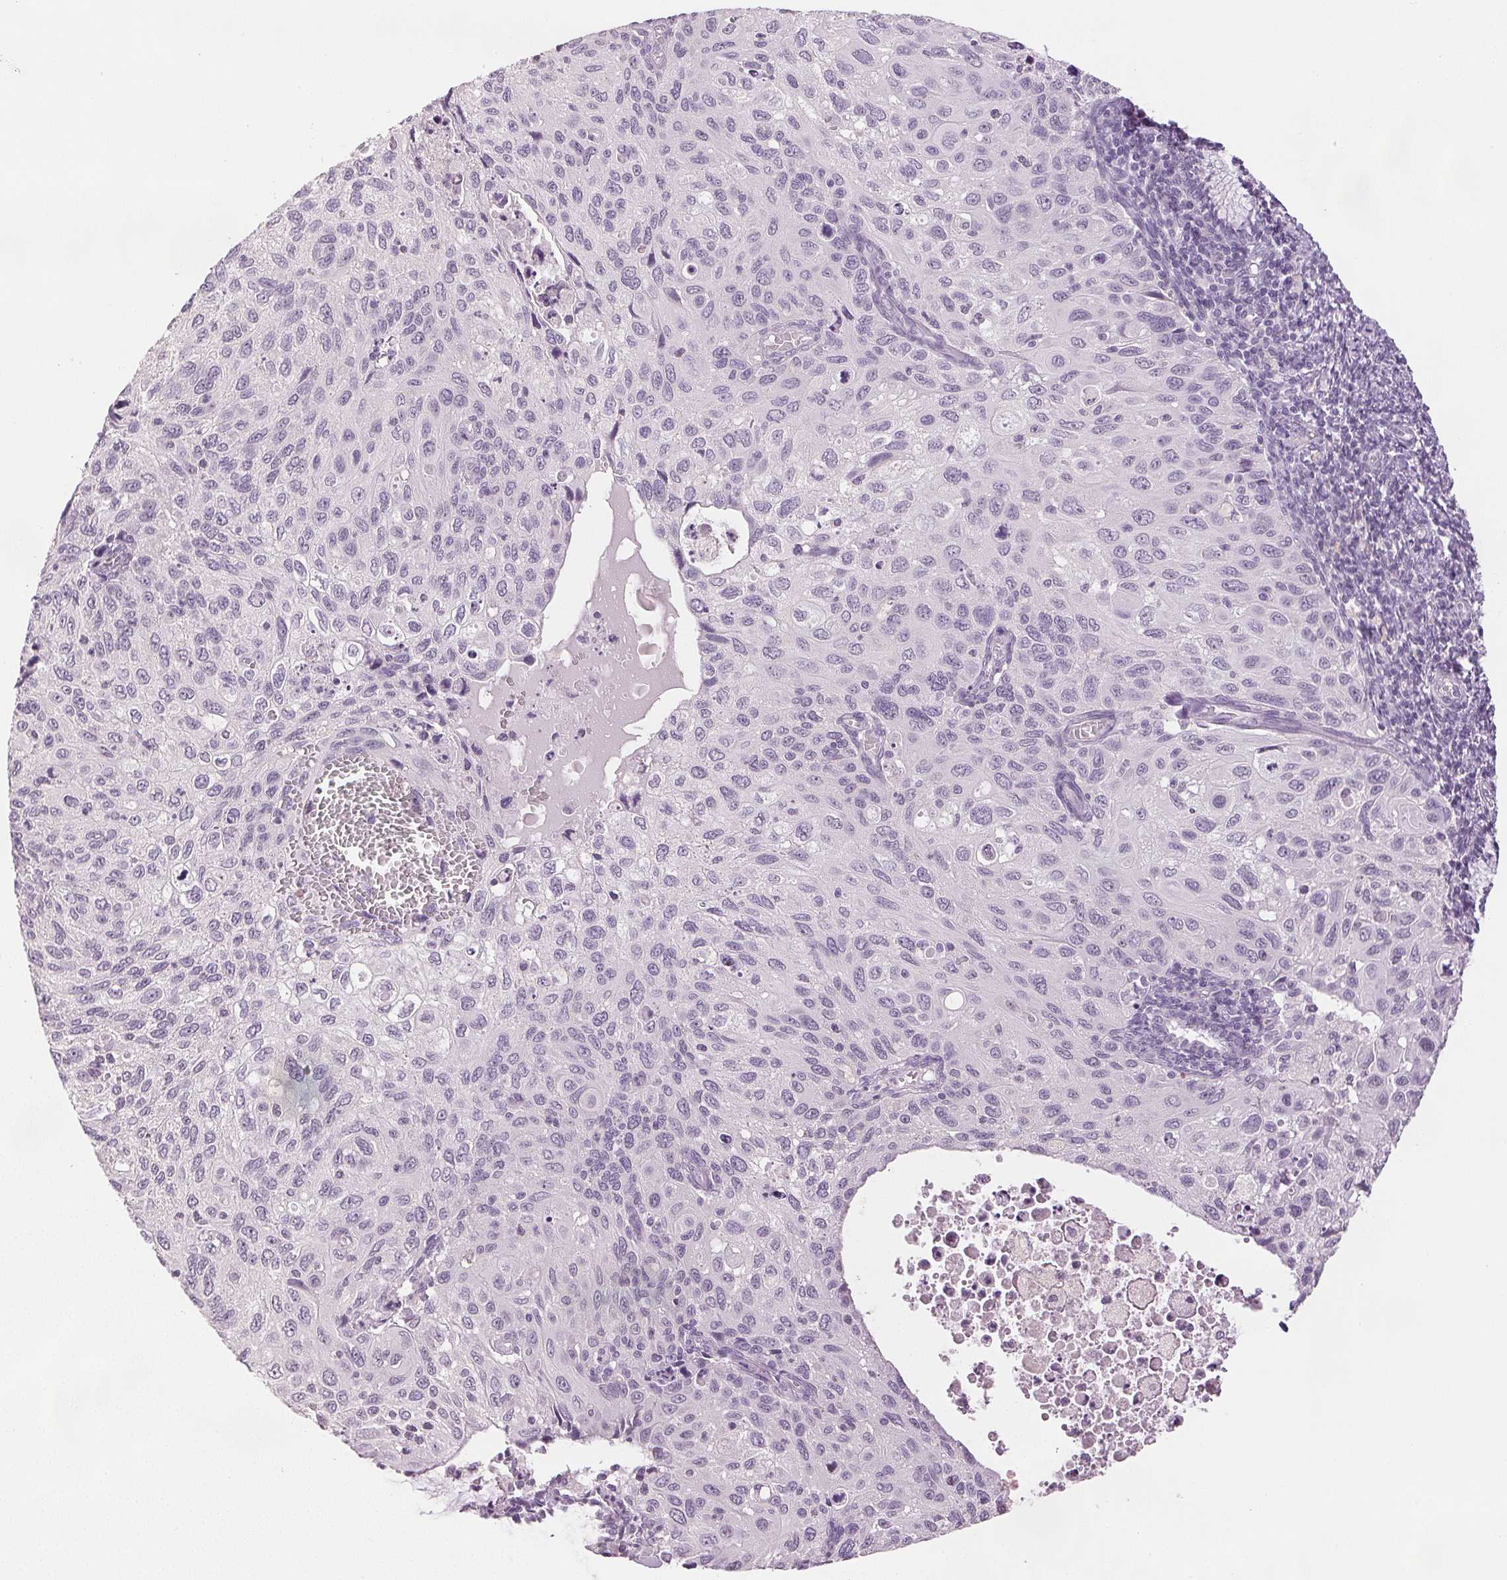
{"staining": {"intensity": "negative", "quantity": "none", "location": "none"}, "tissue": "cervical cancer", "cell_type": "Tumor cells", "image_type": "cancer", "snomed": [{"axis": "morphology", "description": "Squamous cell carcinoma, NOS"}, {"axis": "topography", "description": "Cervix"}], "caption": "The micrograph demonstrates no staining of tumor cells in cervical squamous cell carcinoma.", "gene": "SCGN", "patient": {"sex": "female", "age": 70}}